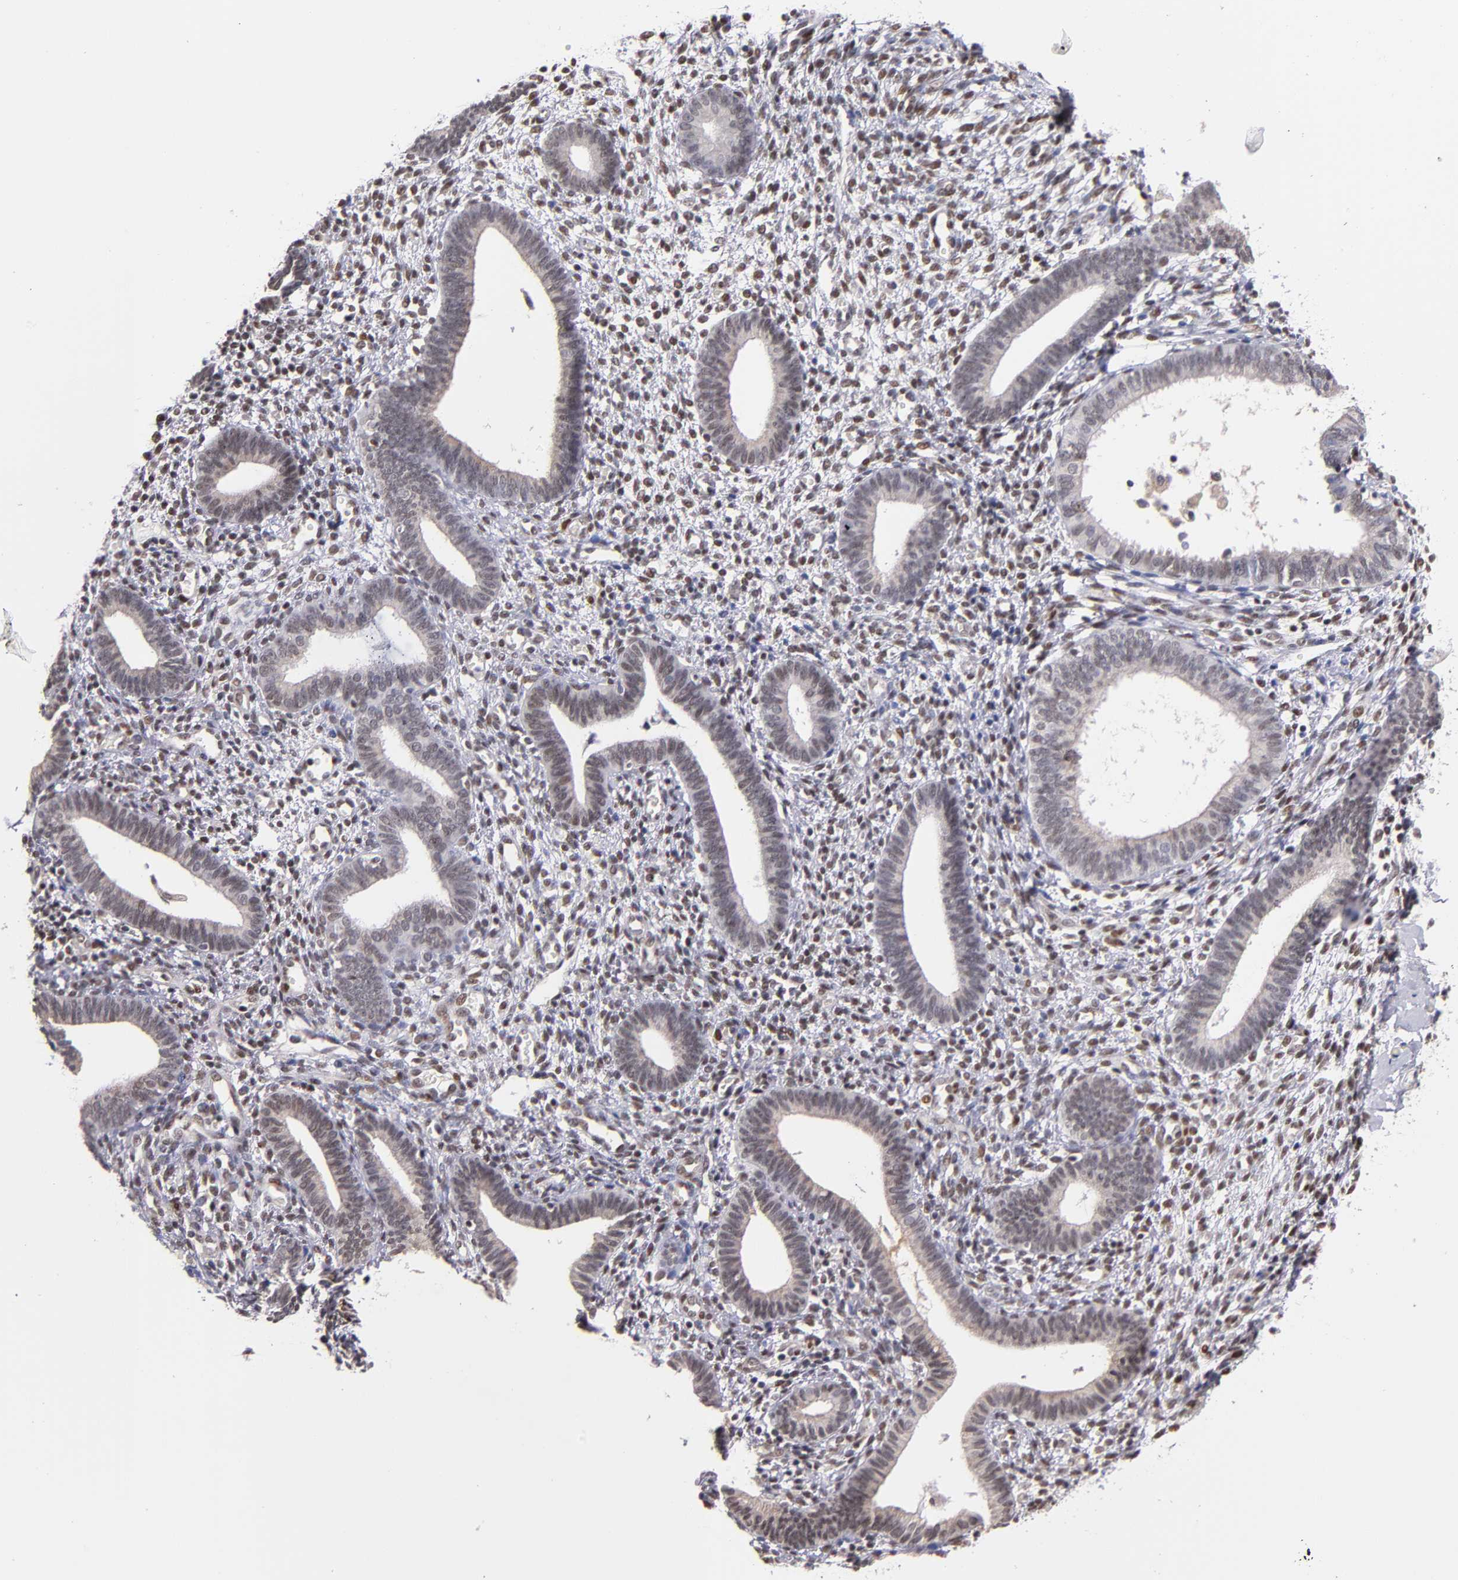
{"staining": {"intensity": "moderate", "quantity": ">75%", "location": "nuclear"}, "tissue": "endometrium", "cell_type": "Cells in endometrial stroma", "image_type": "normal", "snomed": [{"axis": "morphology", "description": "Normal tissue, NOS"}, {"axis": "topography", "description": "Smooth muscle"}, {"axis": "topography", "description": "Endometrium"}], "caption": "Unremarkable endometrium was stained to show a protein in brown. There is medium levels of moderate nuclear staining in approximately >75% of cells in endometrial stroma. (DAB = brown stain, brightfield microscopy at high magnification).", "gene": "SRF", "patient": {"sex": "female", "age": 57}}